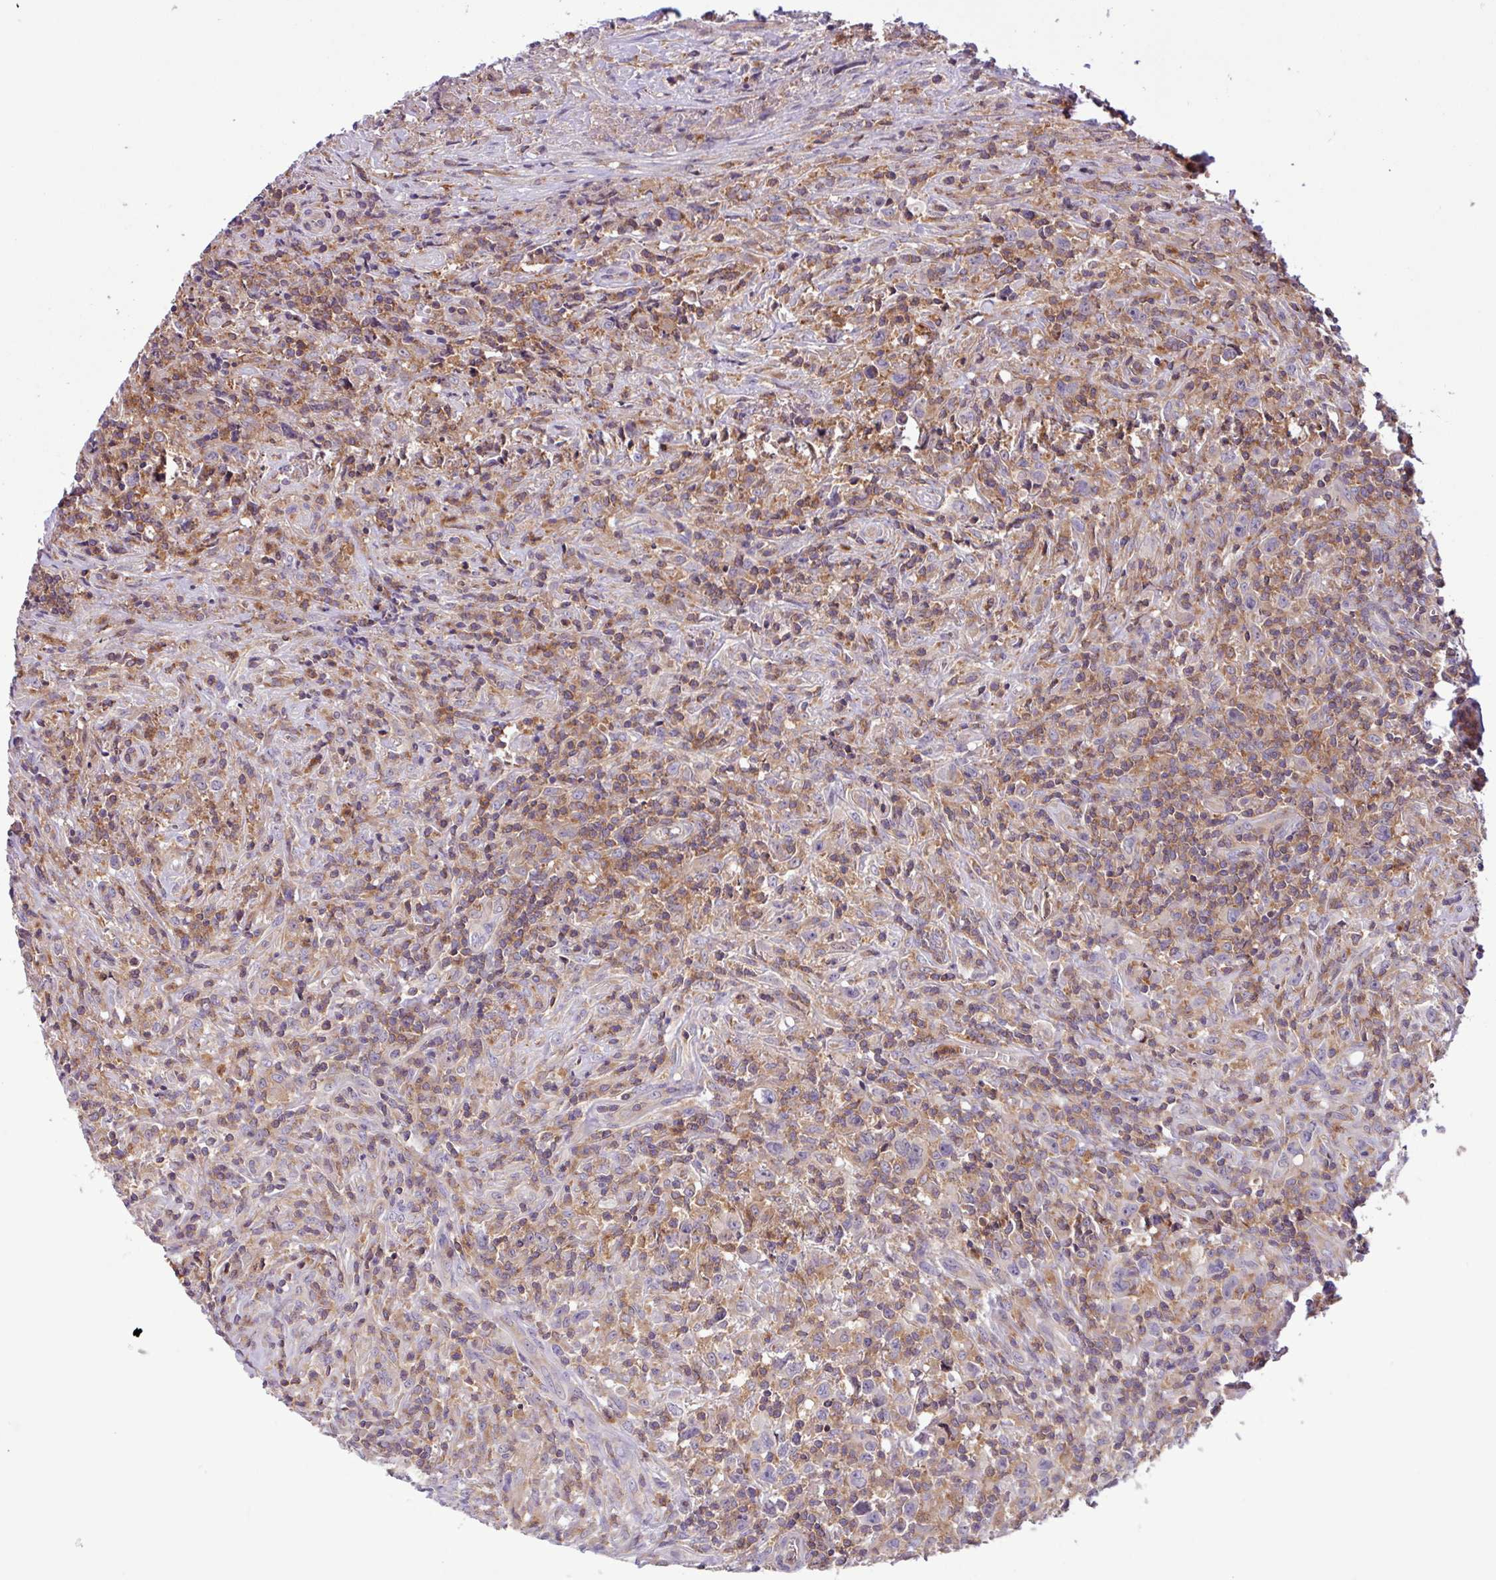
{"staining": {"intensity": "negative", "quantity": "none", "location": "none"}, "tissue": "lymphoma", "cell_type": "Tumor cells", "image_type": "cancer", "snomed": [{"axis": "morphology", "description": "Hodgkin's disease, NOS"}, {"axis": "topography", "description": "Lymph node"}], "caption": "Human Hodgkin's disease stained for a protein using immunohistochemistry displays no staining in tumor cells.", "gene": "ACTR3", "patient": {"sex": "female", "age": 18}}